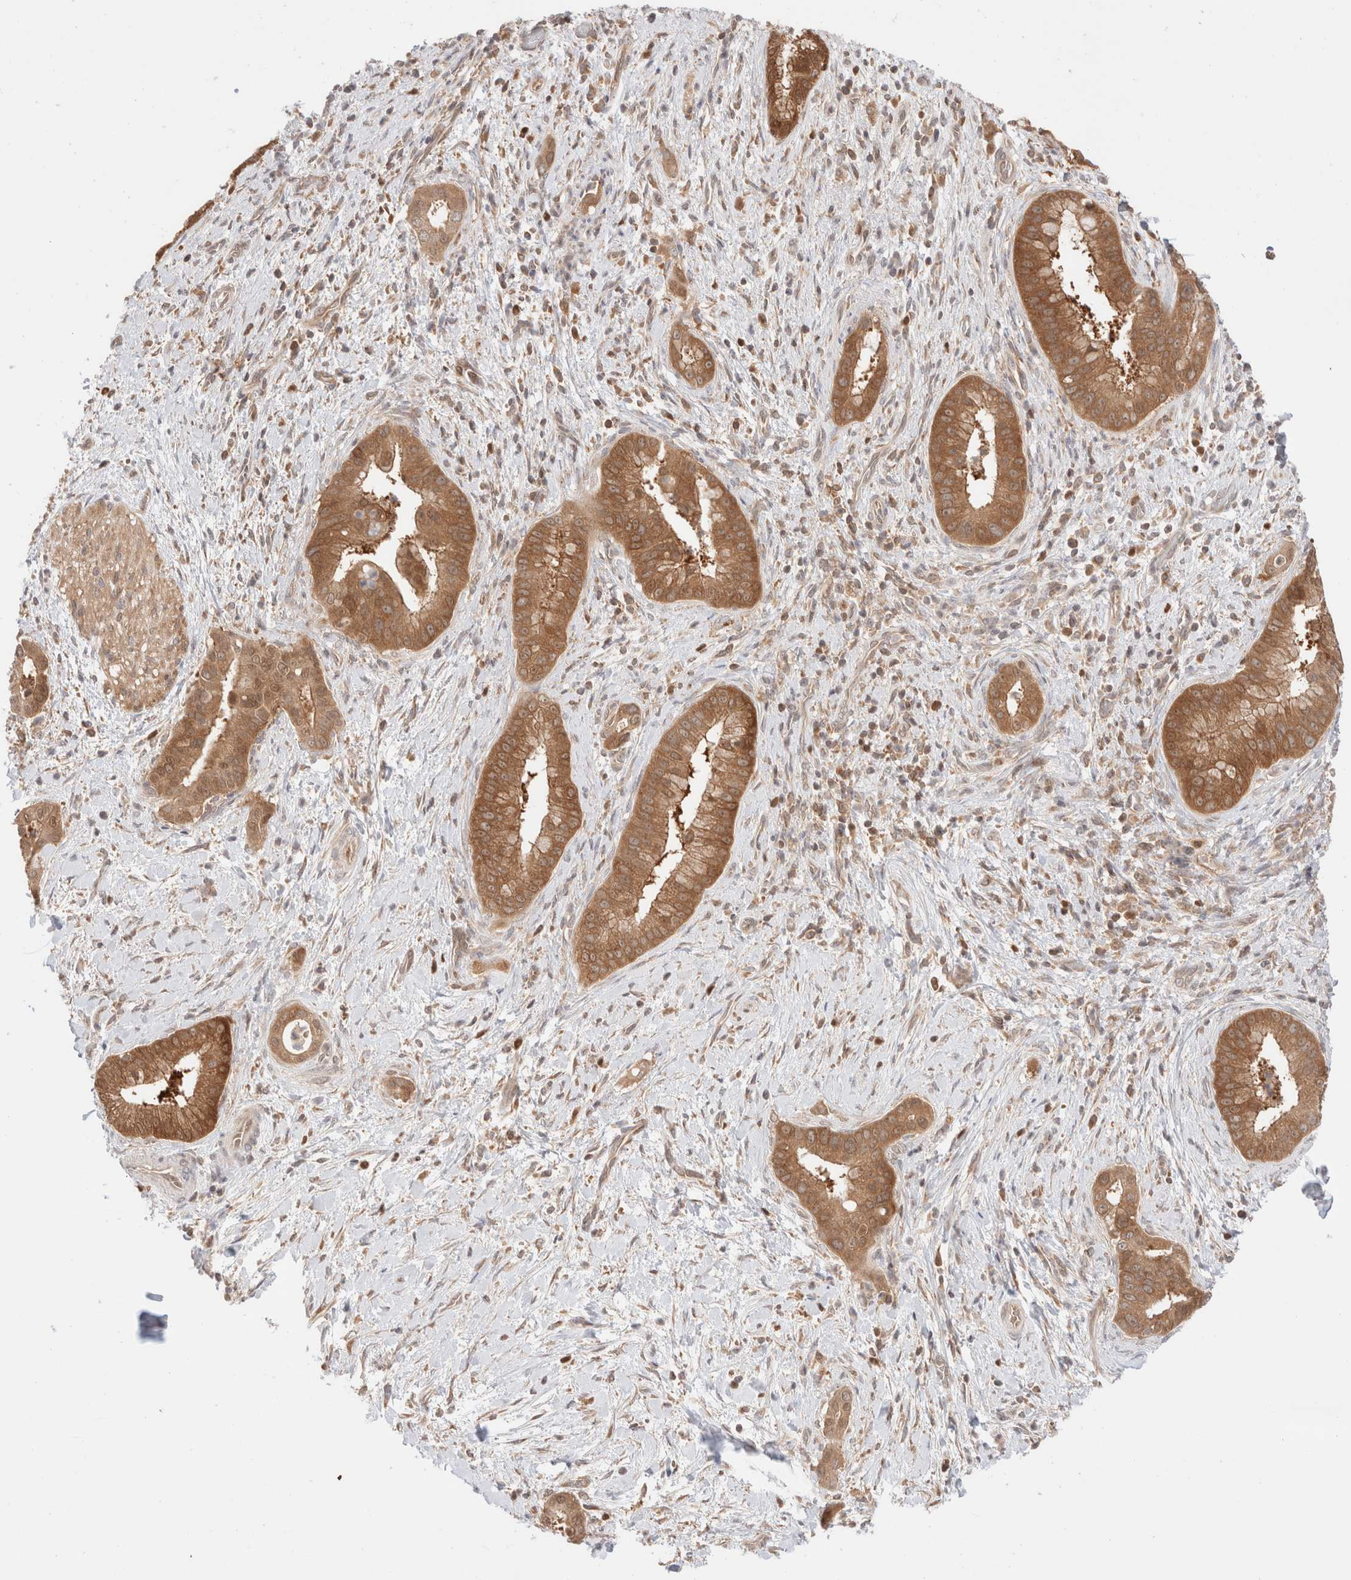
{"staining": {"intensity": "moderate", "quantity": ">75%", "location": "cytoplasmic/membranous"}, "tissue": "liver cancer", "cell_type": "Tumor cells", "image_type": "cancer", "snomed": [{"axis": "morphology", "description": "Cholangiocarcinoma"}, {"axis": "topography", "description": "Liver"}], "caption": "IHC of human liver cancer reveals medium levels of moderate cytoplasmic/membranous positivity in about >75% of tumor cells.", "gene": "XKR4", "patient": {"sex": "female", "age": 54}}